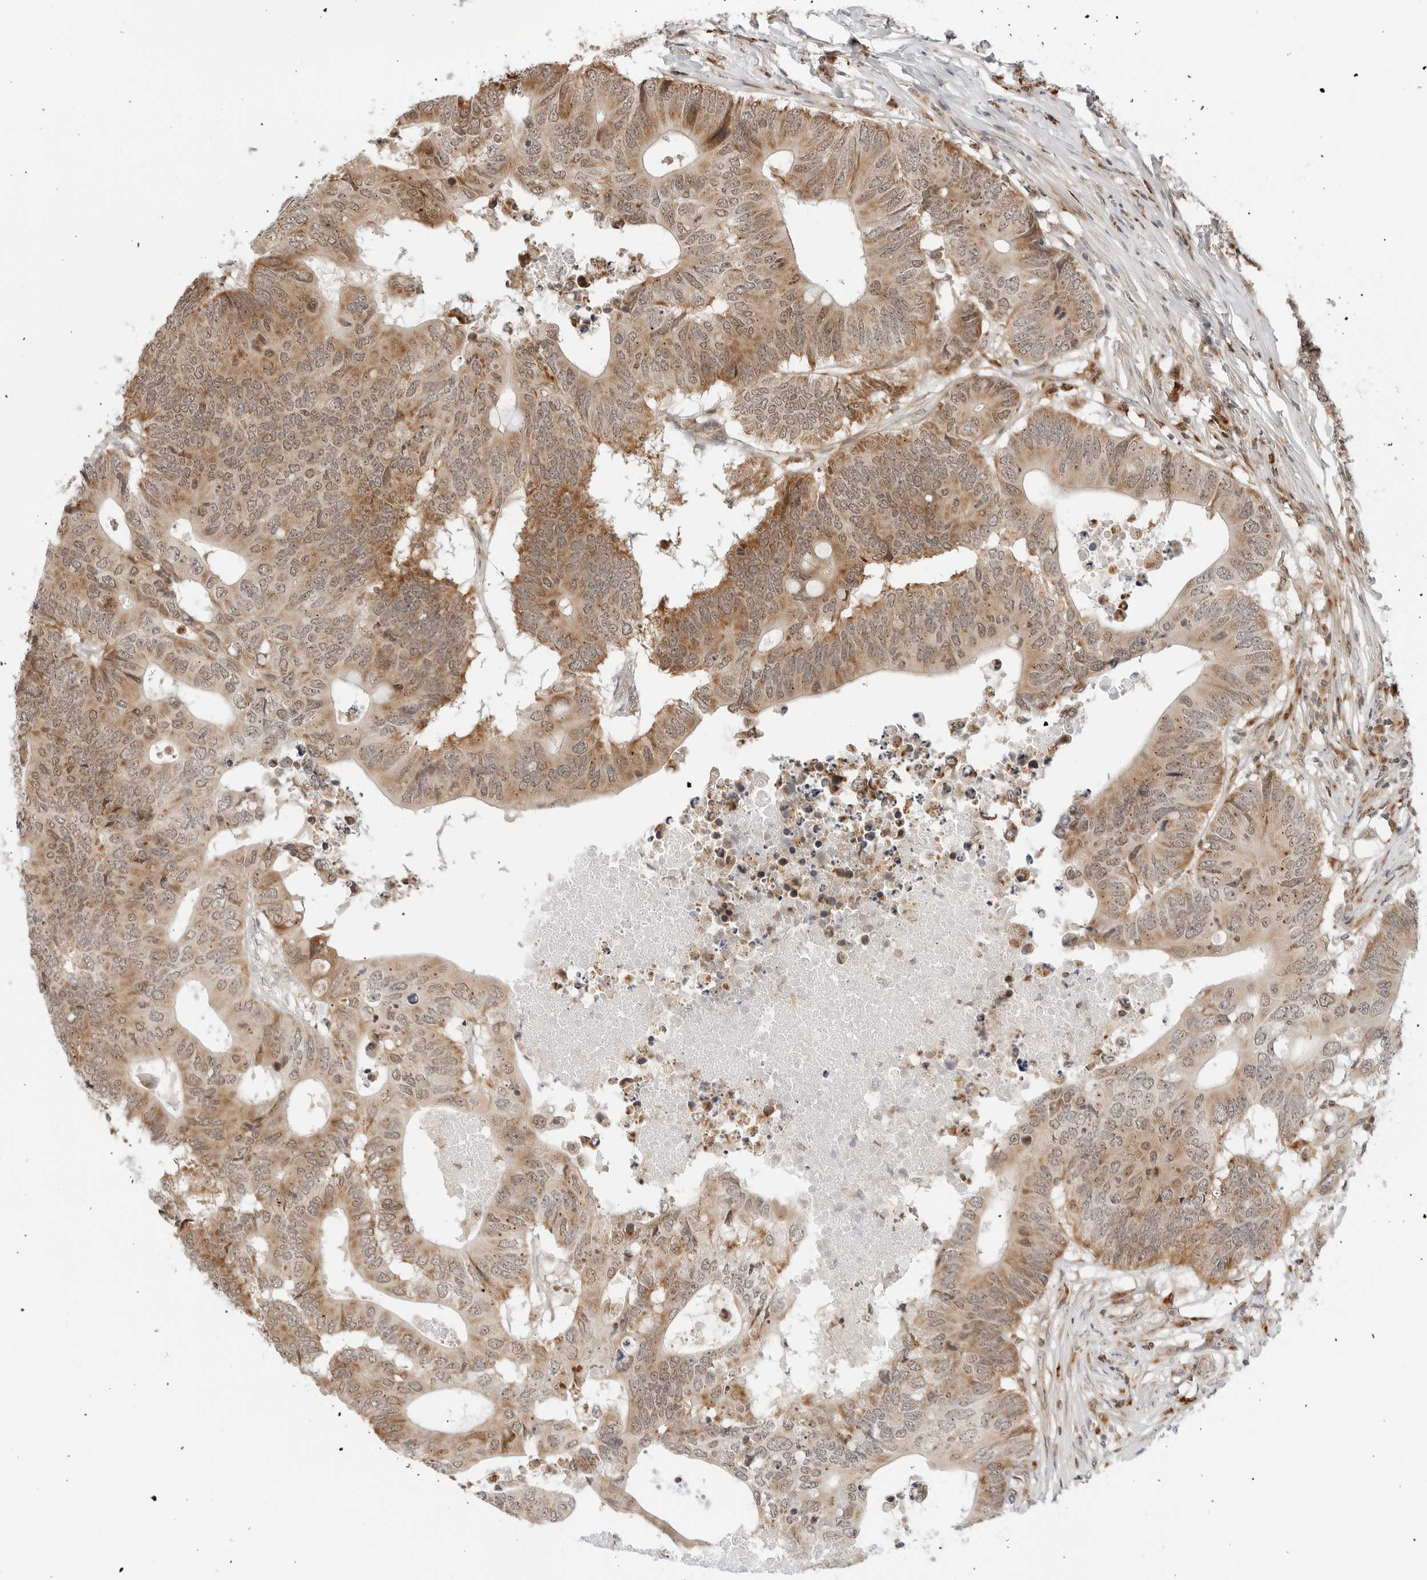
{"staining": {"intensity": "moderate", "quantity": ">75%", "location": "cytoplasmic/membranous,nuclear"}, "tissue": "colorectal cancer", "cell_type": "Tumor cells", "image_type": "cancer", "snomed": [{"axis": "morphology", "description": "Adenocarcinoma, NOS"}, {"axis": "topography", "description": "Colon"}], "caption": "A brown stain labels moderate cytoplasmic/membranous and nuclear staining of a protein in human colorectal cancer tumor cells.", "gene": "POLR3GL", "patient": {"sex": "male", "age": 71}}